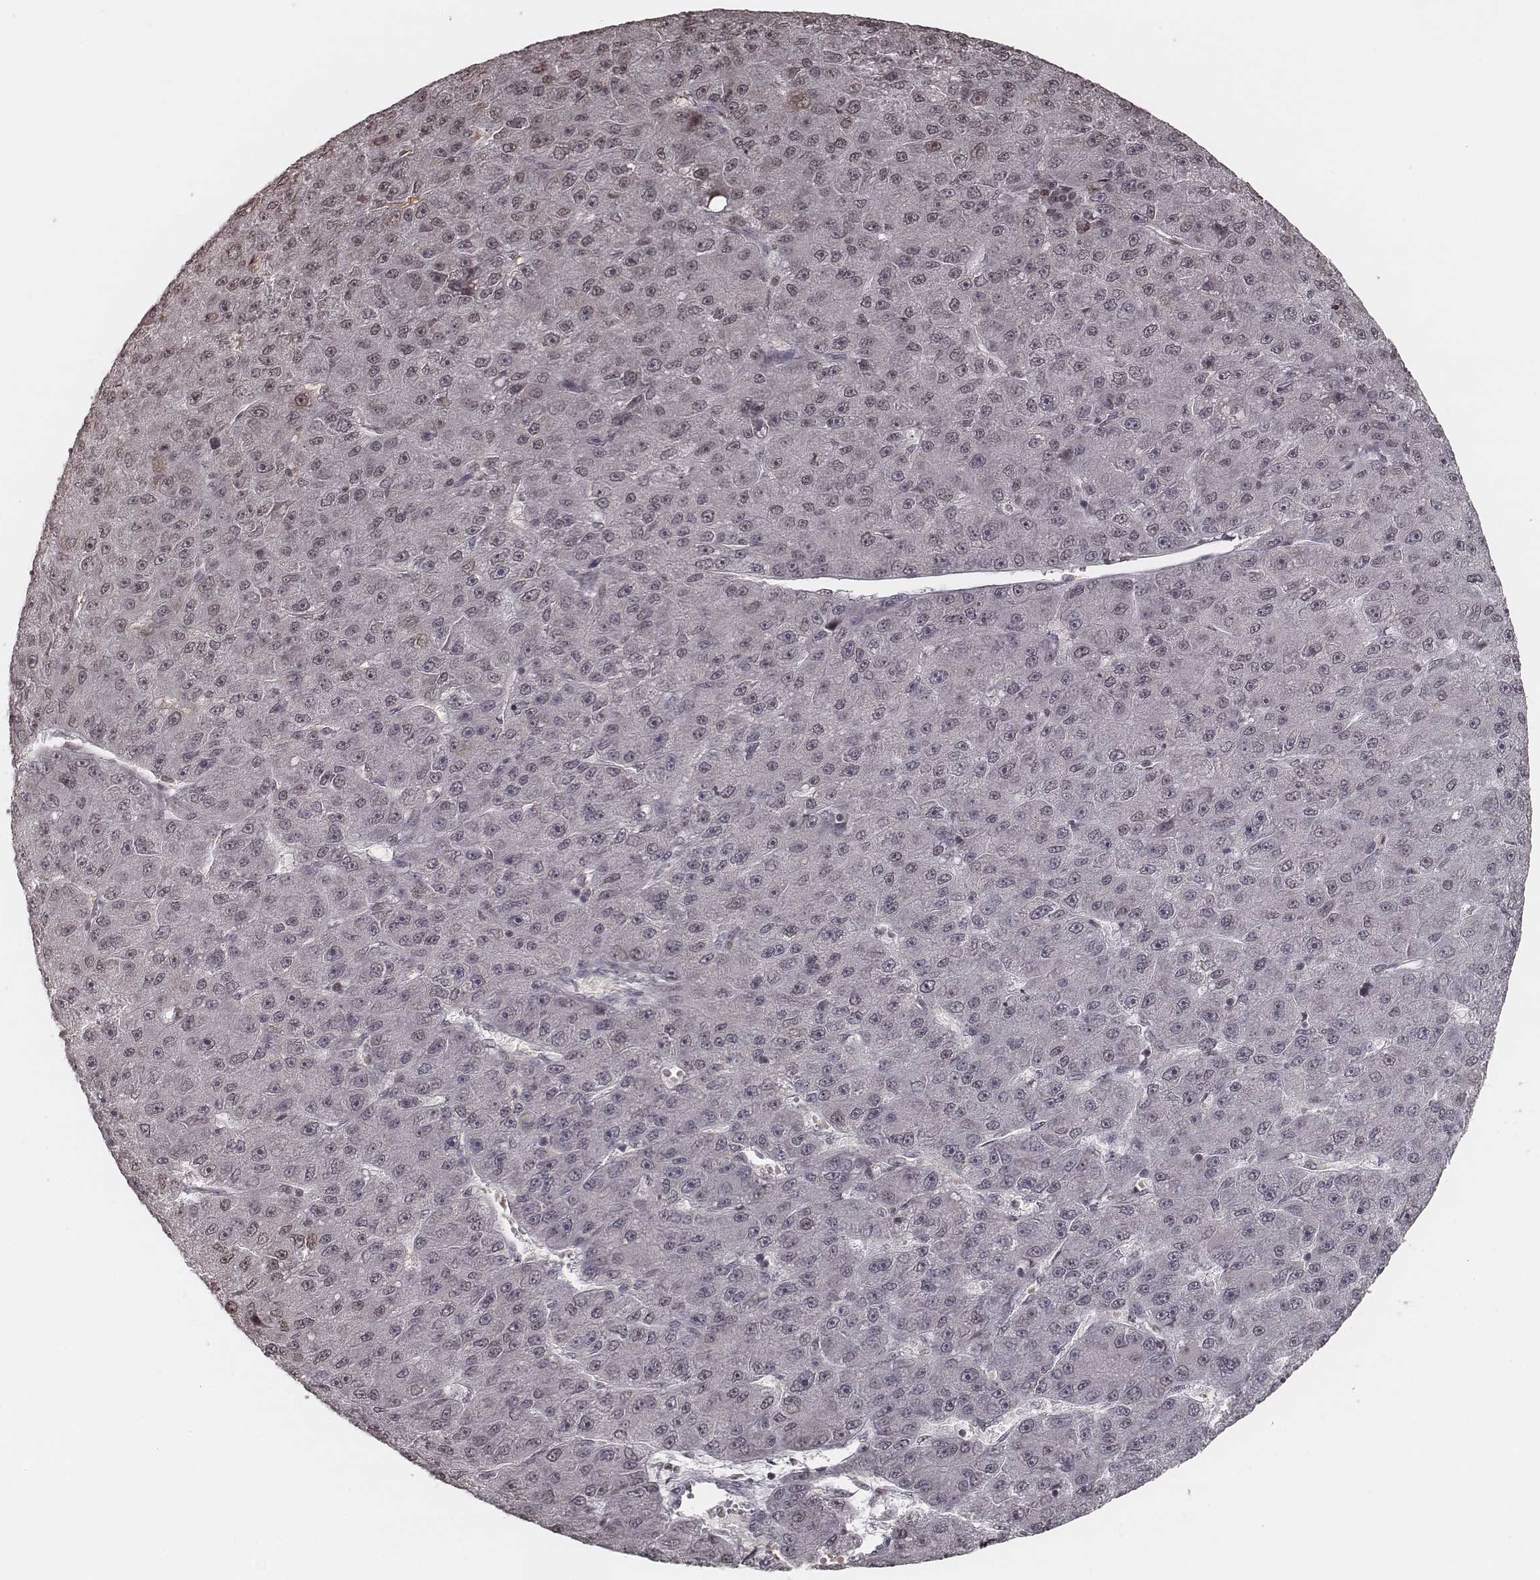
{"staining": {"intensity": "negative", "quantity": "none", "location": "none"}, "tissue": "liver cancer", "cell_type": "Tumor cells", "image_type": "cancer", "snomed": [{"axis": "morphology", "description": "Carcinoma, Hepatocellular, NOS"}, {"axis": "topography", "description": "Liver"}], "caption": "Immunohistochemical staining of human hepatocellular carcinoma (liver) reveals no significant expression in tumor cells.", "gene": "HMGA2", "patient": {"sex": "male", "age": 67}}